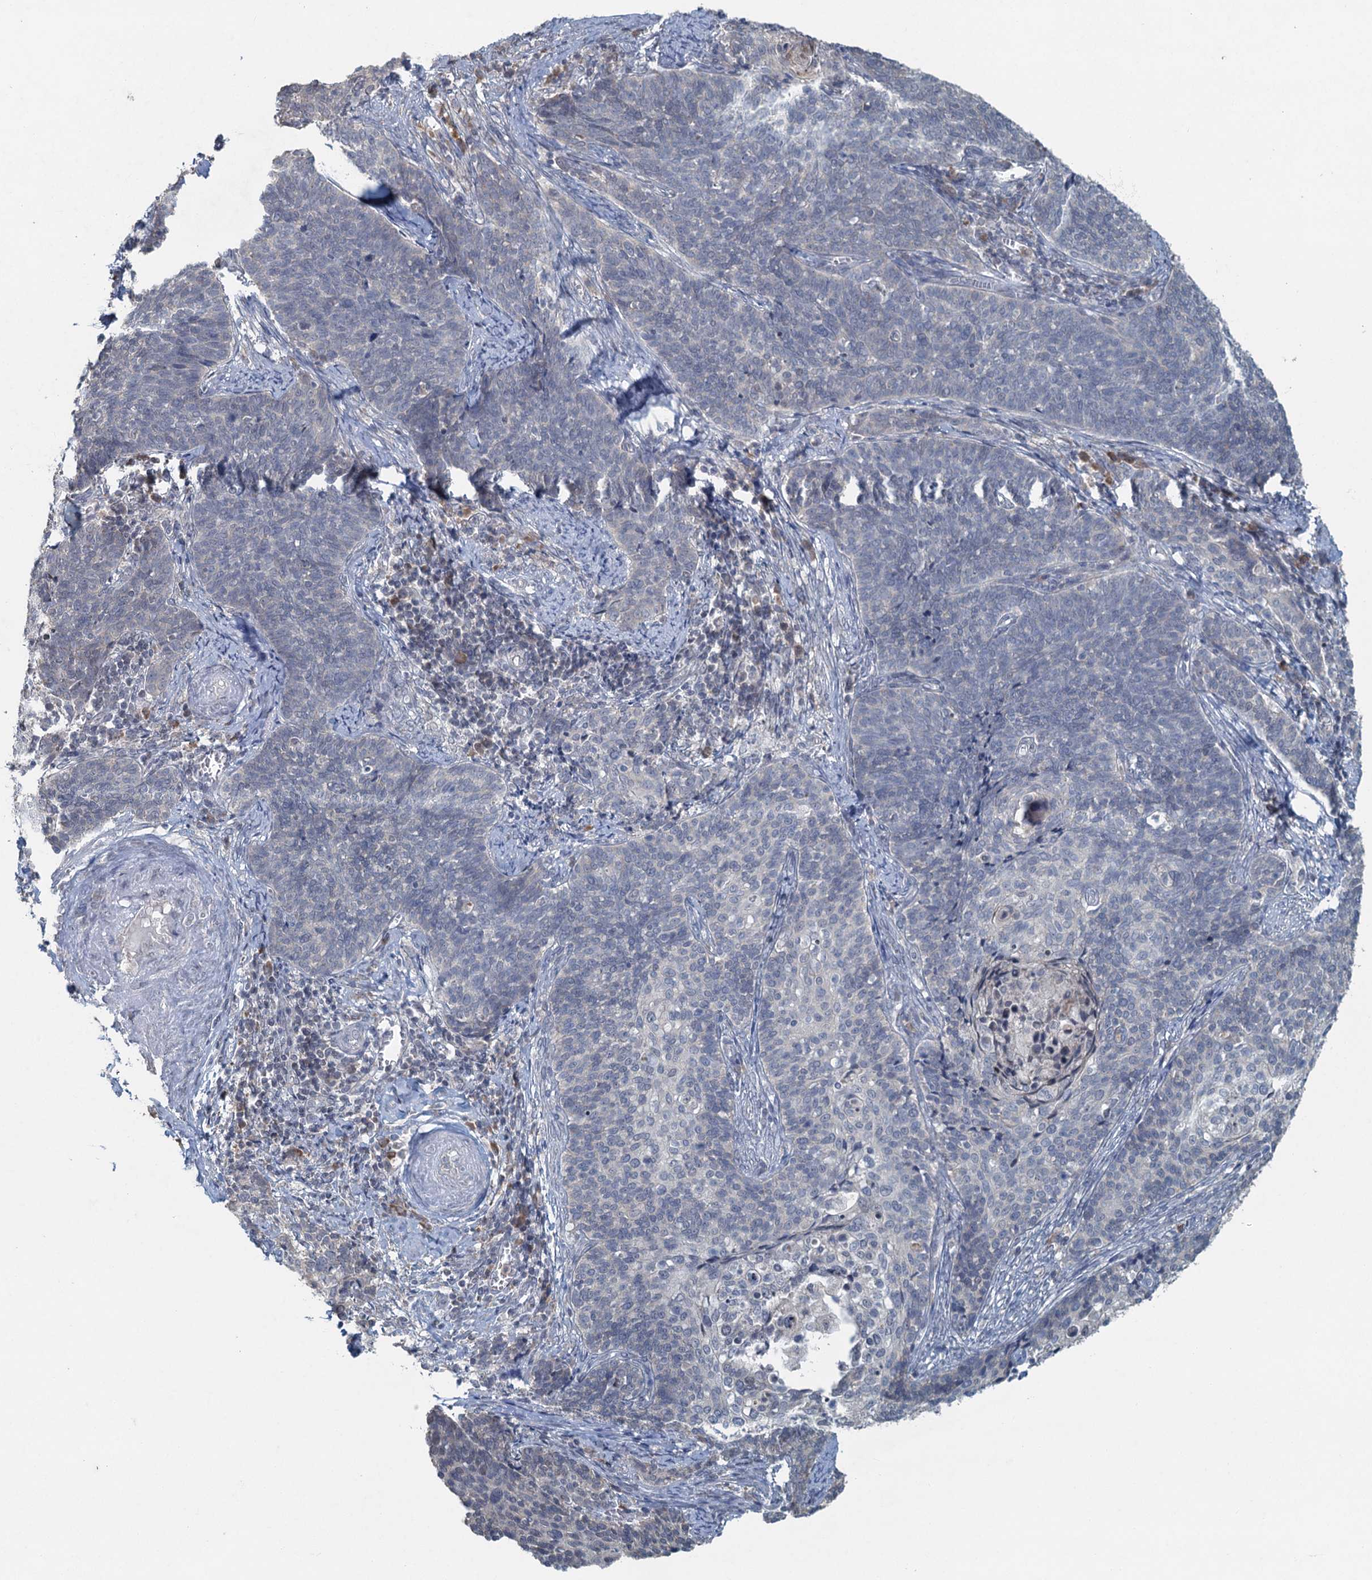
{"staining": {"intensity": "negative", "quantity": "none", "location": "none"}, "tissue": "cervical cancer", "cell_type": "Tumor cells", "image_type": "cancer", "snomed": [{"axis": "morphology", "description": "Squamous cell carcinoma, NOS"}, {"axis": "topography", "description": "Cervix"}], "caption": "High power microscopy micrograph of an immunohistochemistry photomicrograph of cervical squamous cell carcinoma, revealing no significant staining in tumor cells.", "gene": "TEX35", "patient": {"sex": "female", "age": 39}}